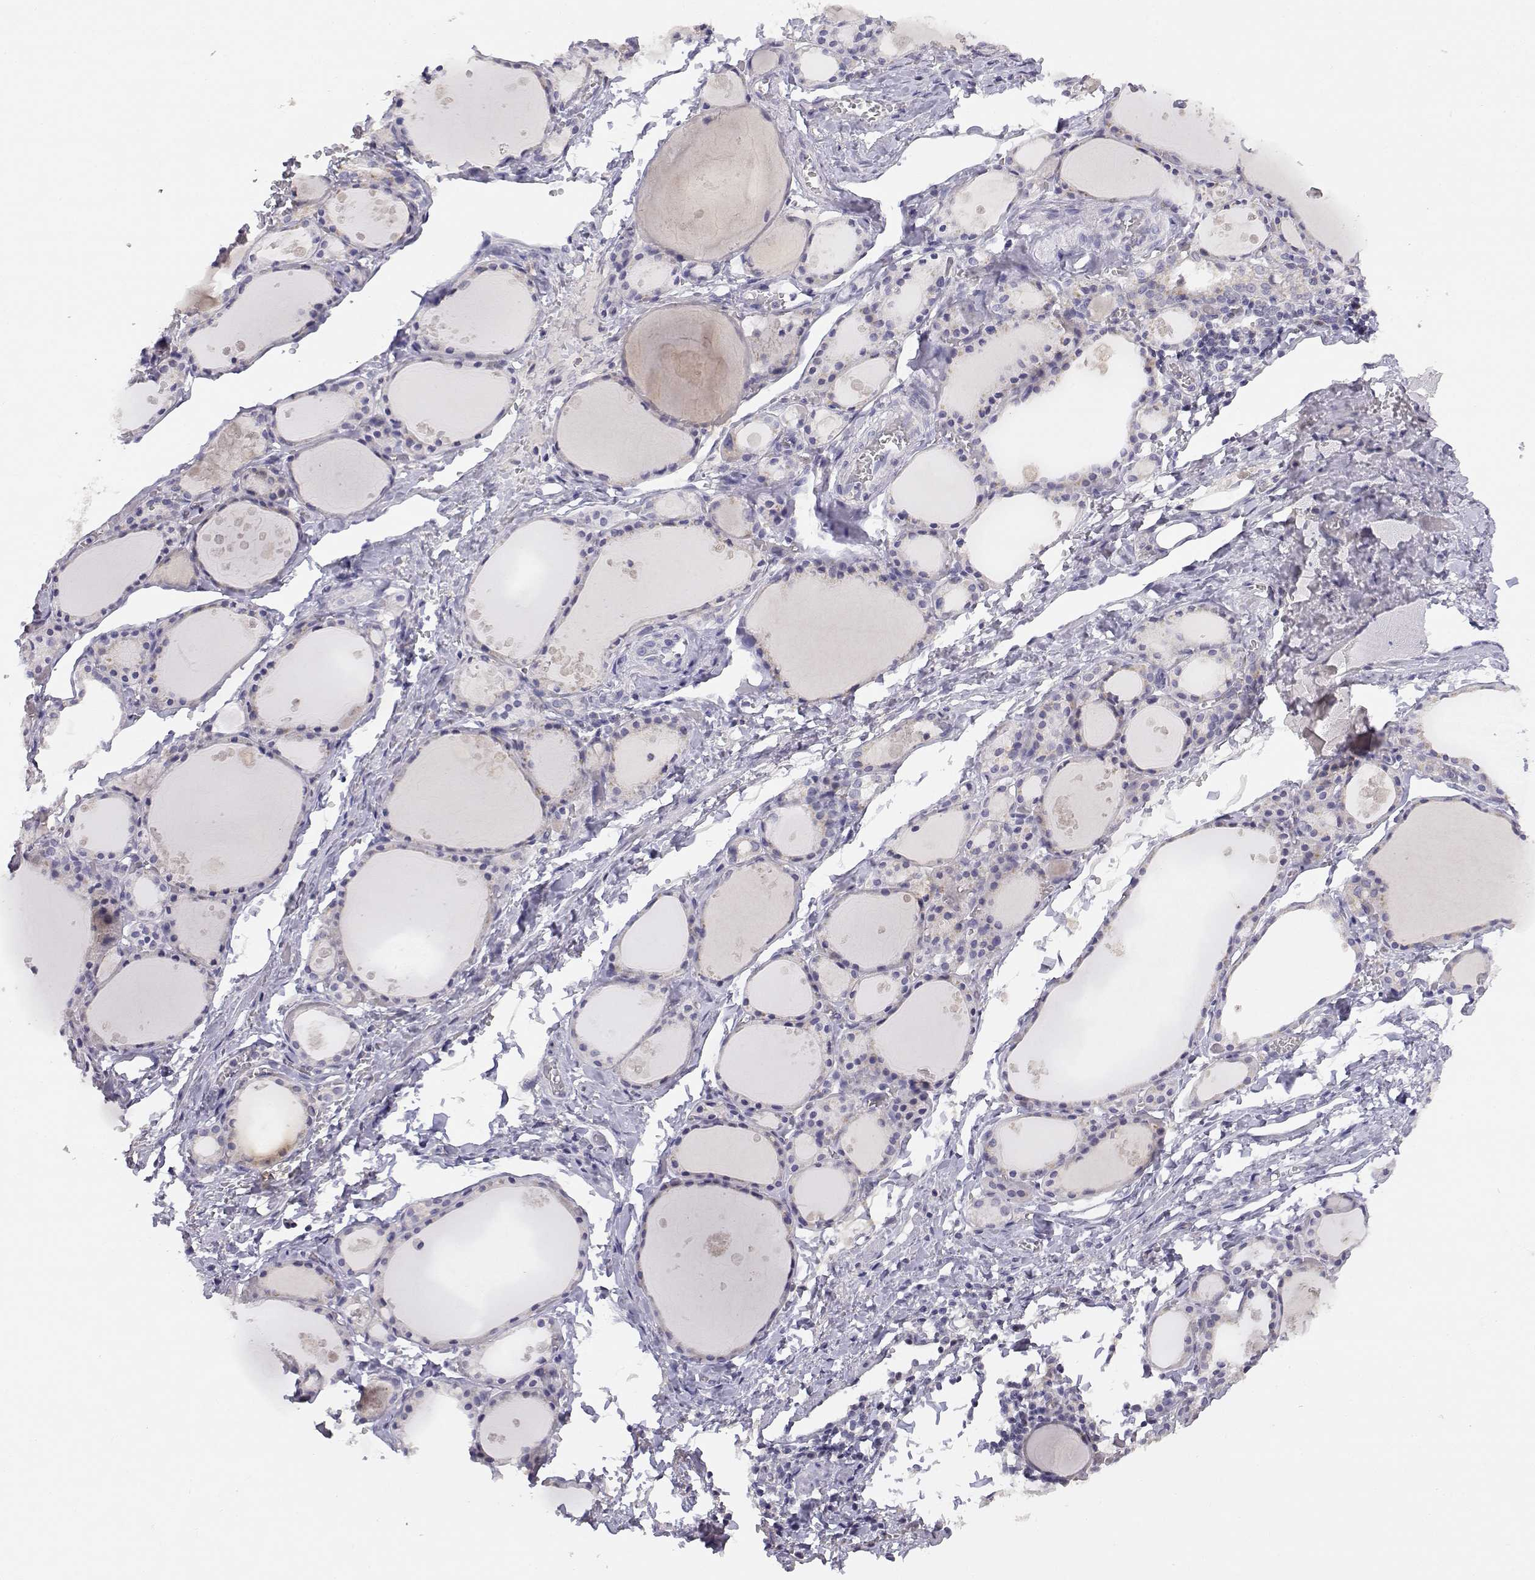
{"staining": {"intensity": "negative", "quantity": "none", "location": "none"}, "tissue": "thyroid gland", "cell_type": "Glandular cells", "image_type": "normal", "snomed": [{"axis": "morphology", "description": "Normal tissue, NOS"}, {"axis": "topography", "description": "Thyroid gland"}], "caption": "Protein analysis of unremarkable thyroid gland displays no significant expression in glandular cells.", "gene": "ADA", "patient": {"sex": "male", "age": 68}}